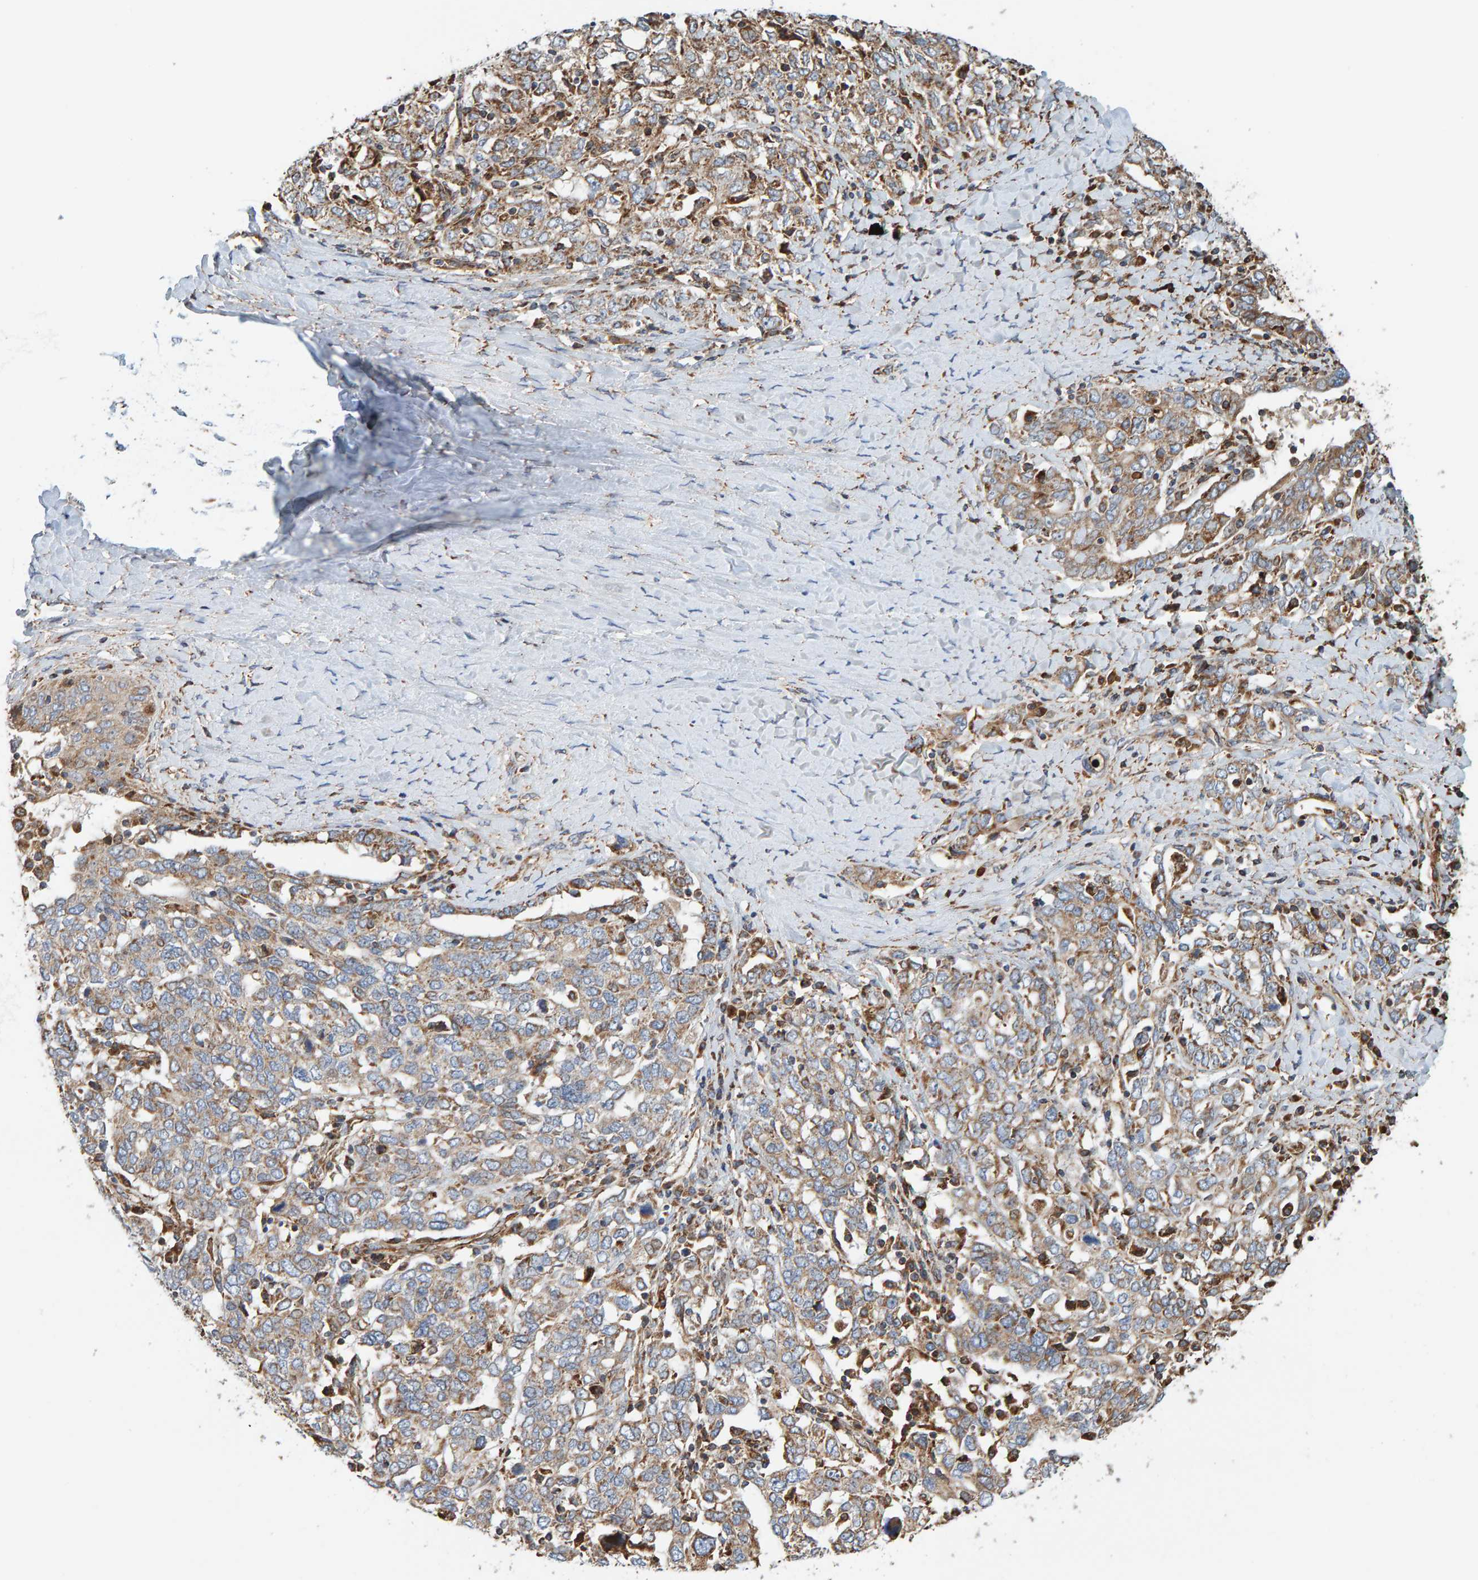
{"staining": {"intensity": "moderate", "quantity": ">75%", "location": "cytoplasmic/membranous"}, "tissue": "ovarian cancer", "cell_type": "Tumor cells", "image_type": "cancer", "snomed": [{"axis": "morphology", "description": "Carcinoma, endometroid"}, {"axis": "topography", "description": "Ovary"}], "caption": "Immunohistochemical staining of human endometroid carcinoma (ovarian) shows moderate cytoplasmic/membranous protein positivity in approximately >75% of tumor cells.", "gene": "MRPL45", "patient": {"sex": "female", "age": 62}}